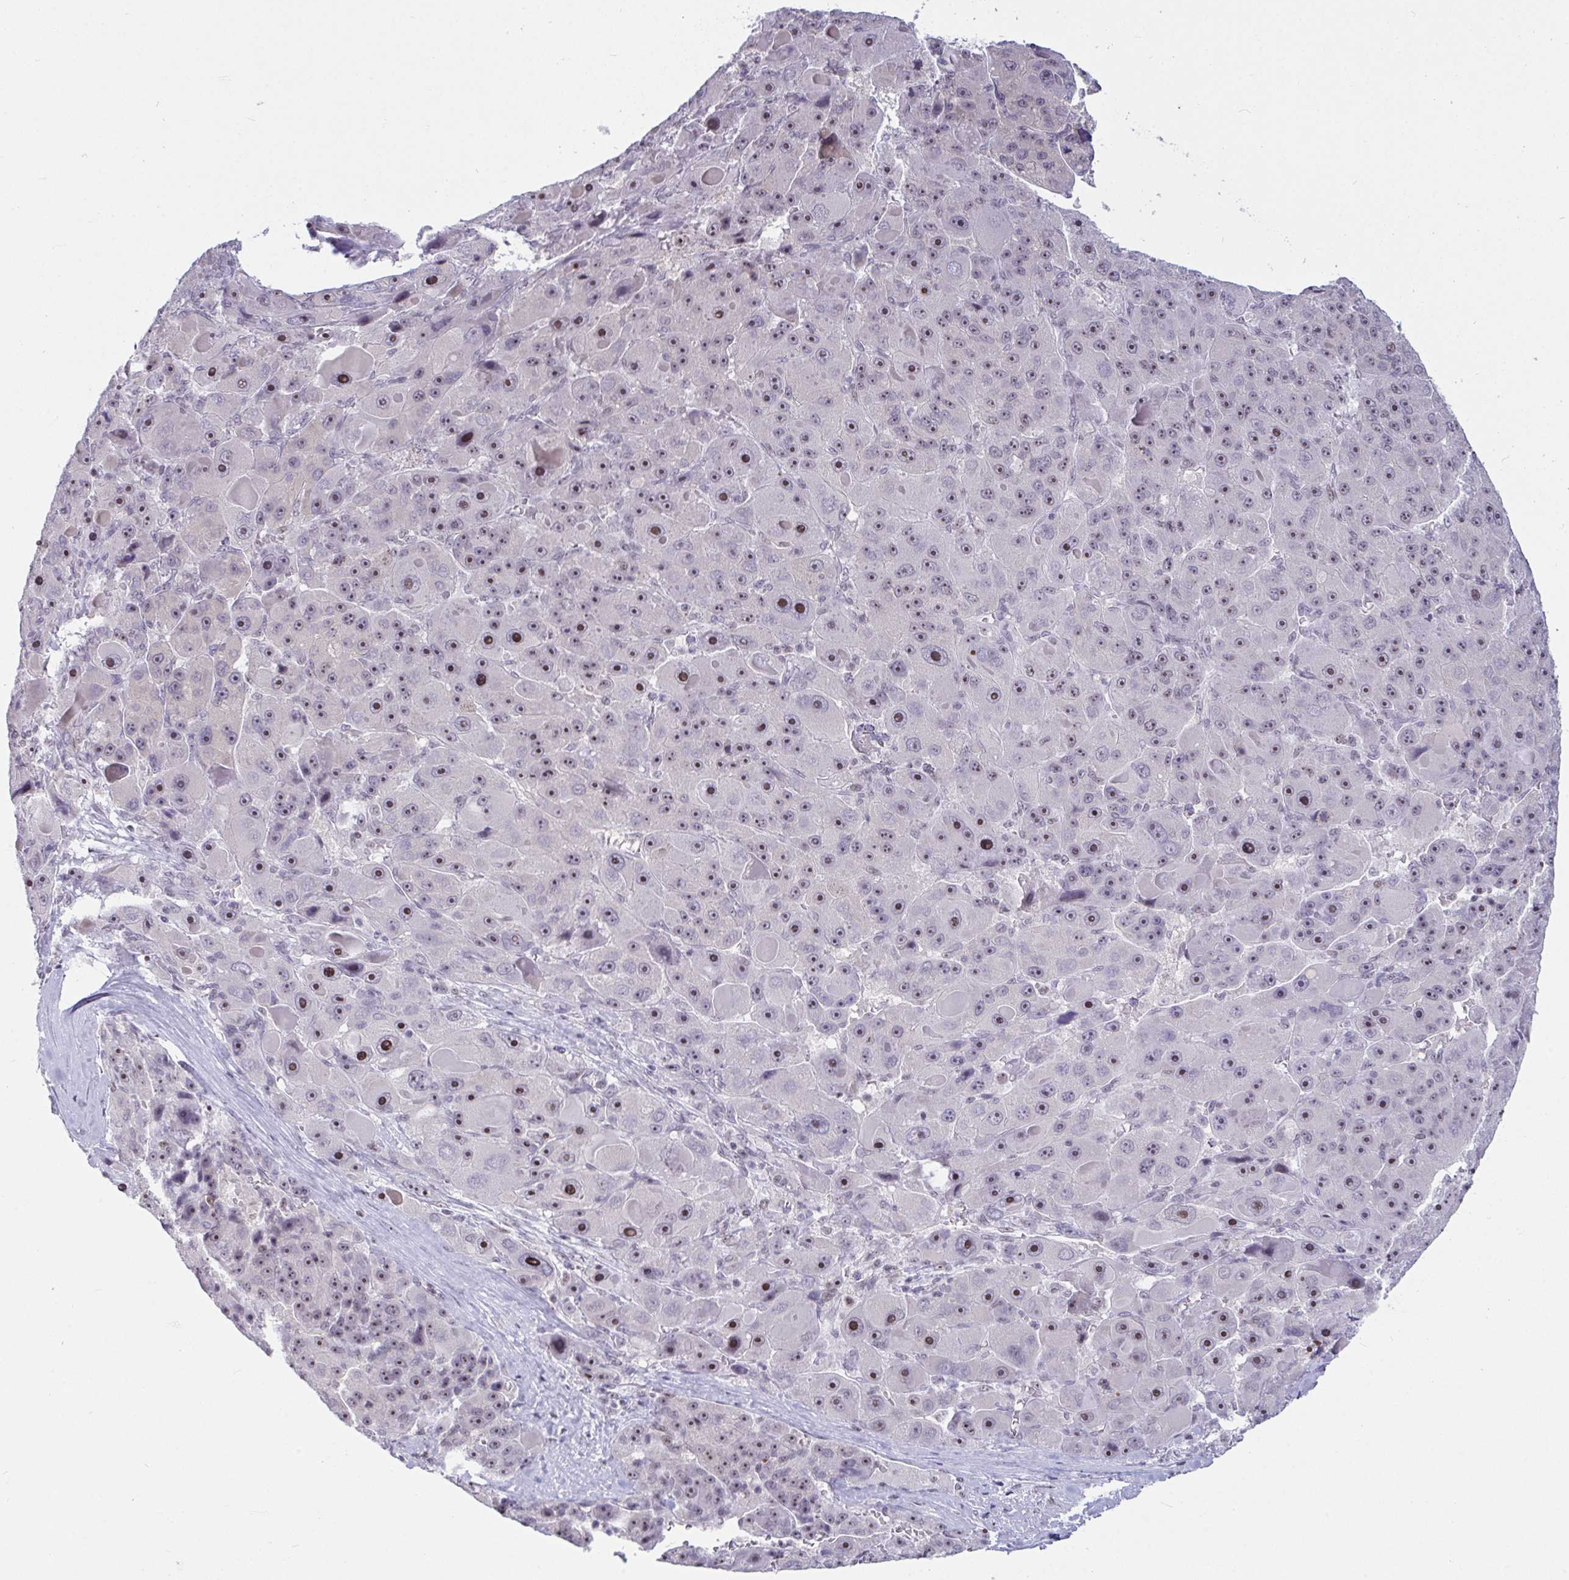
{"staining": {"intensity": "strong", "quantity": "25%-75%", "location": "nuclear"}, "tissue": "liver cancer", "cell_type": "Tumor cells", "image_type": "cancer", "snomed": [{"axis": "morphology", "description": "Carcinoma, Hepatocellular, NOS"}, {"axis": "topography", "description": "Liver"}], "caption": "Liver cancer (hepatocellular carcinoma) was stained to show a protein in brown. There is high levels of strong nuclear staining in about 25%-75% of tumor cells.", "gene": "SUPT16H", "patient": {"sex": "male", "age": 76}}